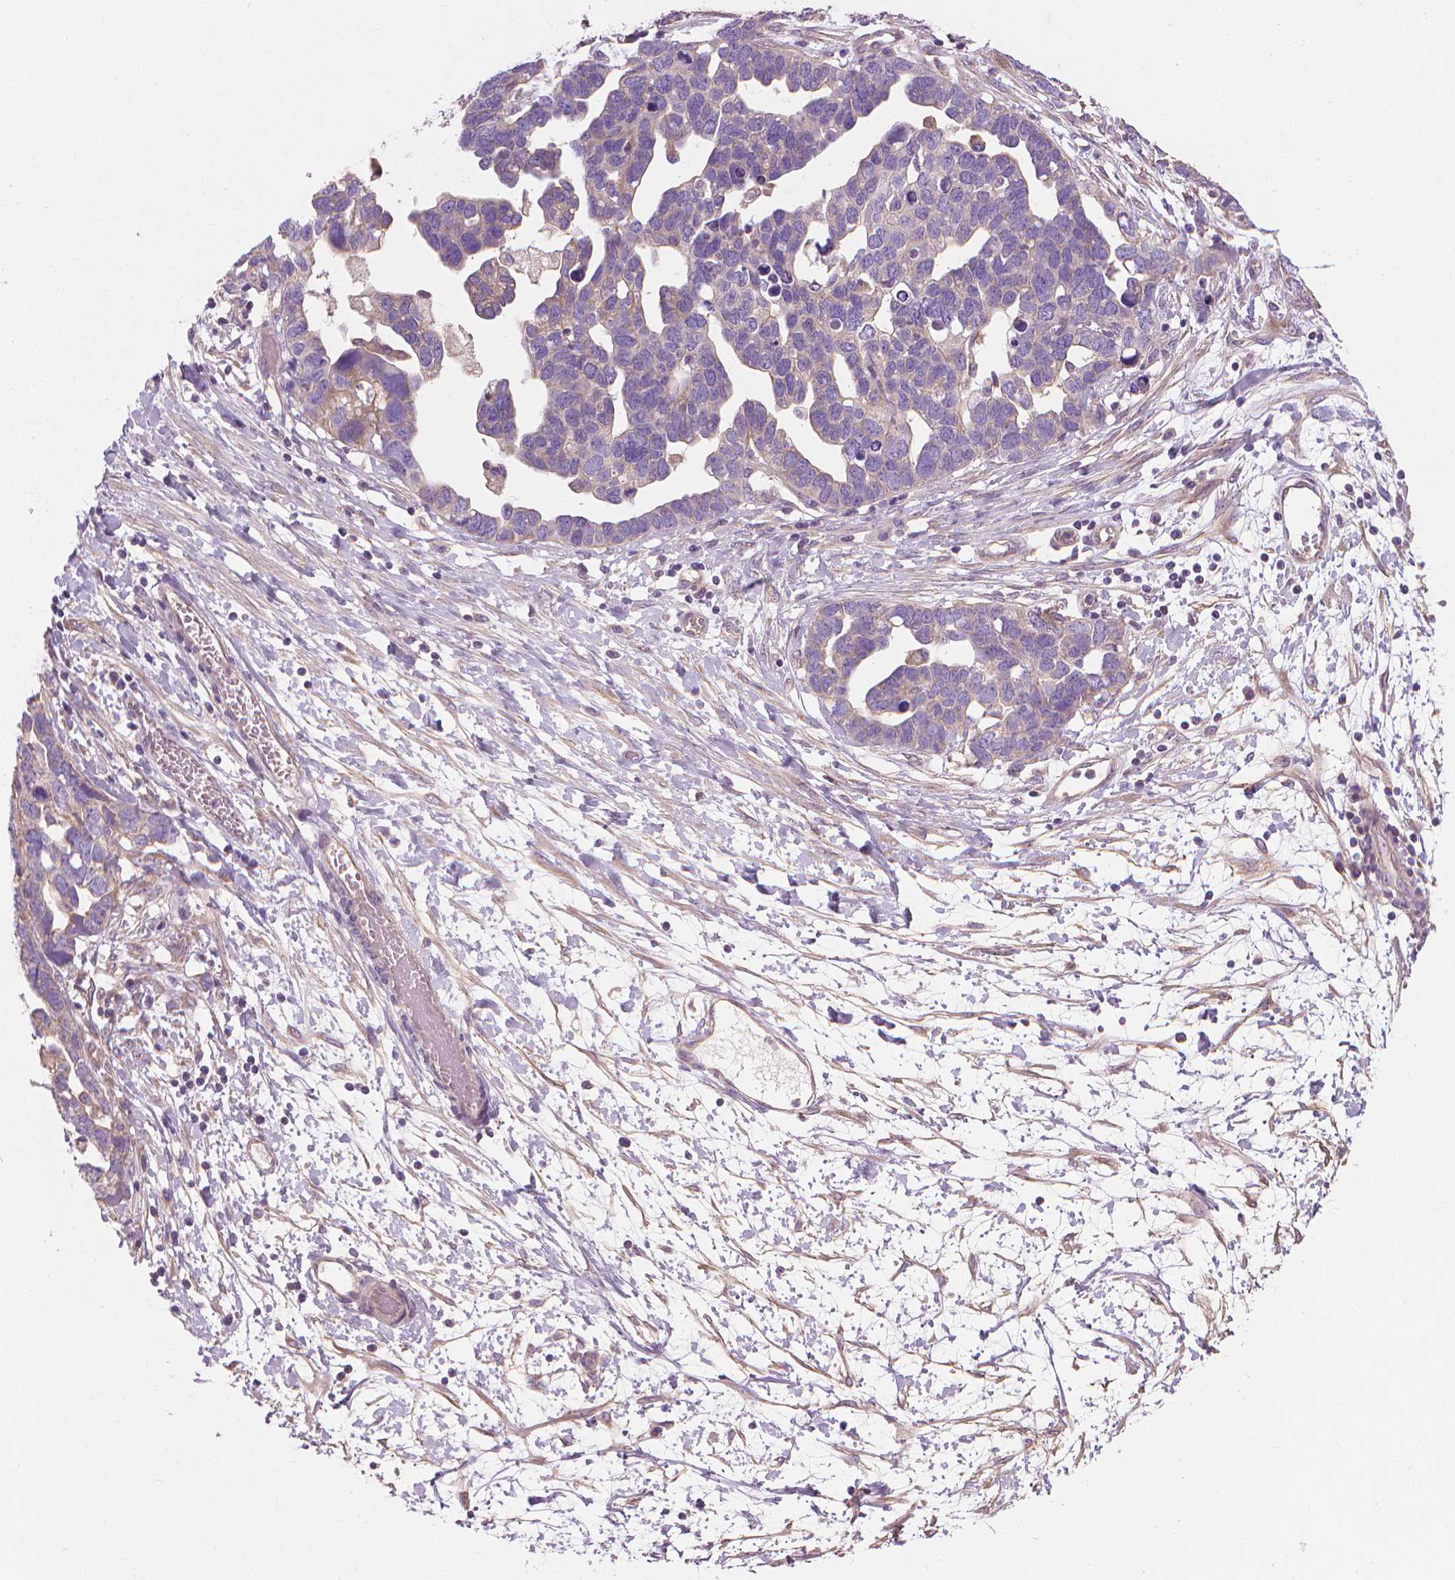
{"staining": {"intensity": "weak", "quantity": "25%-75%", "location": "cytoplasmic/membranous"}, "tissue": "ovarian cancer", "cell_type": "Tumor cells", "image_type": "cancer", "snomed": [{"axis": "morphology", "description": "Cystadenocarcinoma, serous, NOS"}, {"axis": "topography", "description": "Ovary"}], "caption": "High-magnification brightfield microscopy of ovarian serous cystadenocarcinoma stained with DAB (brown) and counterstained with hematoxylin (blue). tumor cells exhibit weak cytoplasmic/membranous positivity is identified in approximately25%-75% of cells. Using DAB (3,3'-diaminobenzidine) (brown) and hematoxylin (blue) stains, captured at high magnification using brightfield microscopy.", "gene": "RIIAD1", "patient": {"sex": "female", "age": 54}}